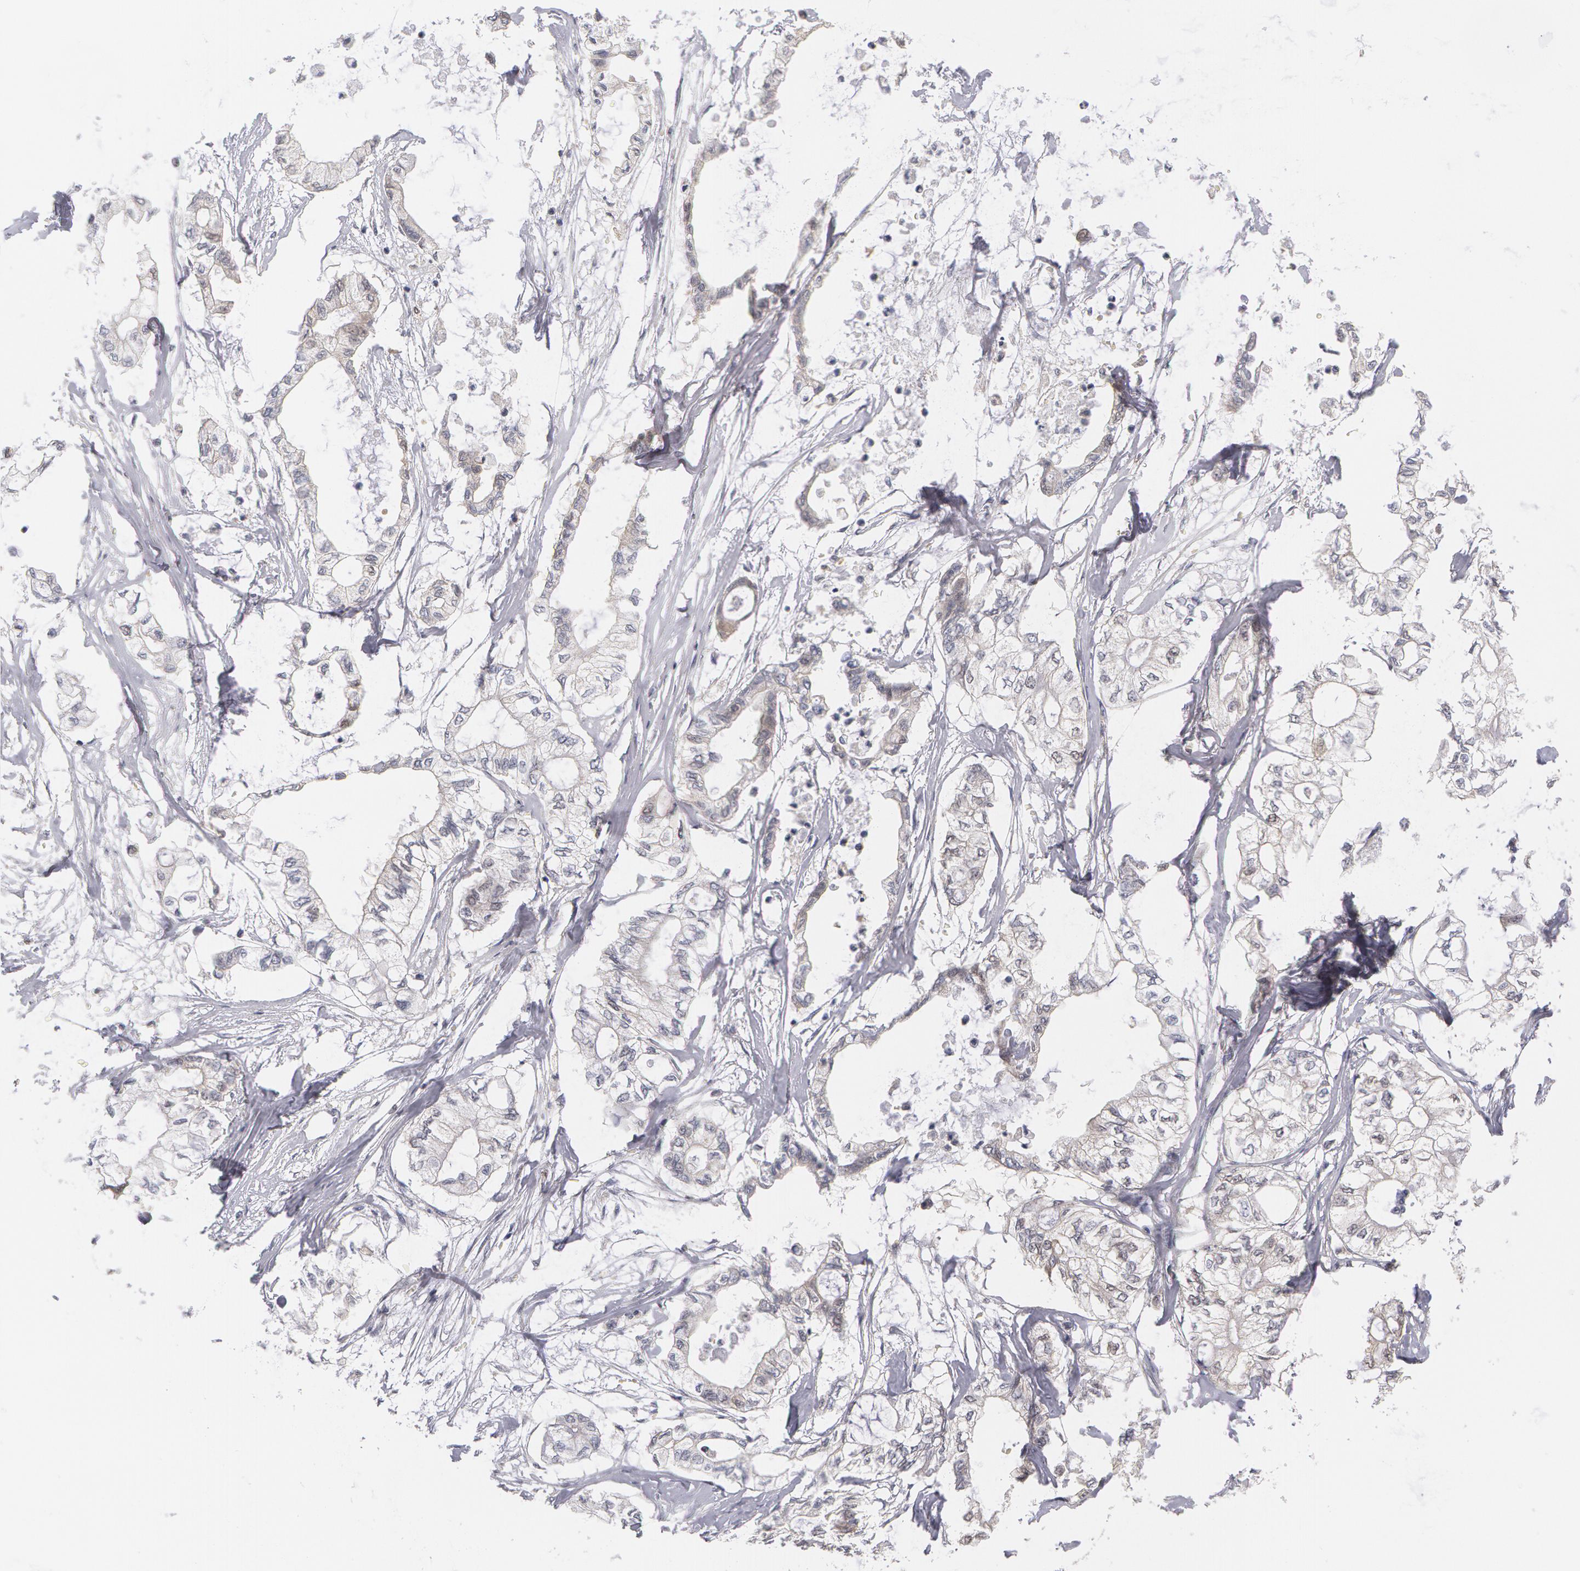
{"staining": {"intensity": "negative", "quantity": "none", "location": "none"}, "tissue": "pancreatic cancer", "cell_type": "Tumor cells", "image_type": "cancer", "snomed": [{"axis": "morphology", "description": "Adenocarcinoma, NOS"}, {"axis": "topography", "description": "Pancreas"}], "caption": "High magnification brightfield microscopy of pancreatic cancer stained with DAB (brown) and counterstained with hematoxylin (blue): tumor cells show no significant staining. Brightfield microscopy of IHC stained with DAB (3,3'-diaminobenzidine) (brown) and hematoxylin (blue), captured at high magnification.", "gene": "TXNRD1", "patient": {"sex": "male", "age": 79}}